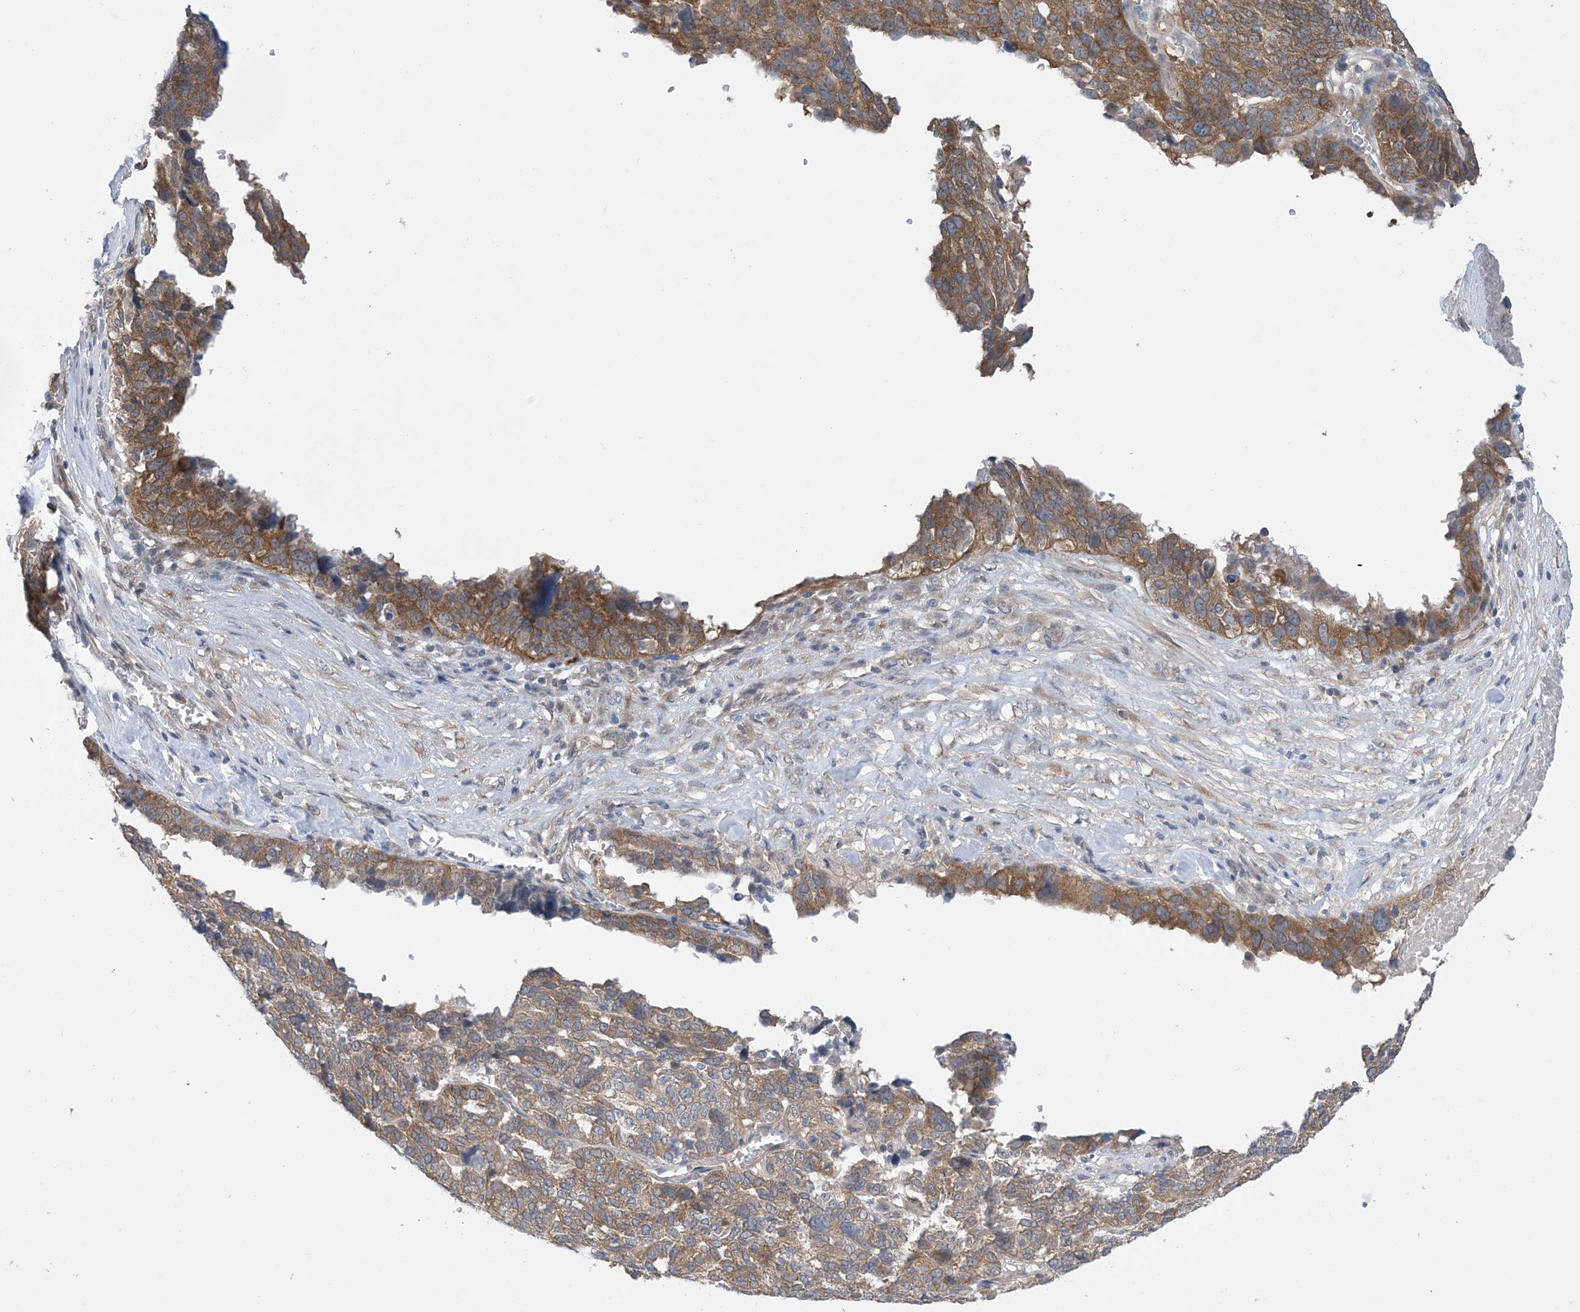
{"staining": {"intensity": "moderate", "quantity": ">75%", "location": "cytoplasmic/membranous"}, "tissue": "ovarian cancer", "cell_type": "Tumor cells", "image_type": "cancer", "snomed": [{"axis": "morphology", "description": "Cystadenocarcinoma, serous, NOS"}, {"axis": "topography", "description": "Ovary"}], "caption": "This is a micrograph of immunohistochemistry (IHC) staining of ovarian cancer (serous cystadenocarcinoma), which shows moderate positivity in the cytoplasmic/membranous of tumor cells.", "gene": "EHBP1", "patient": {"sex": "female", "age": 59}}